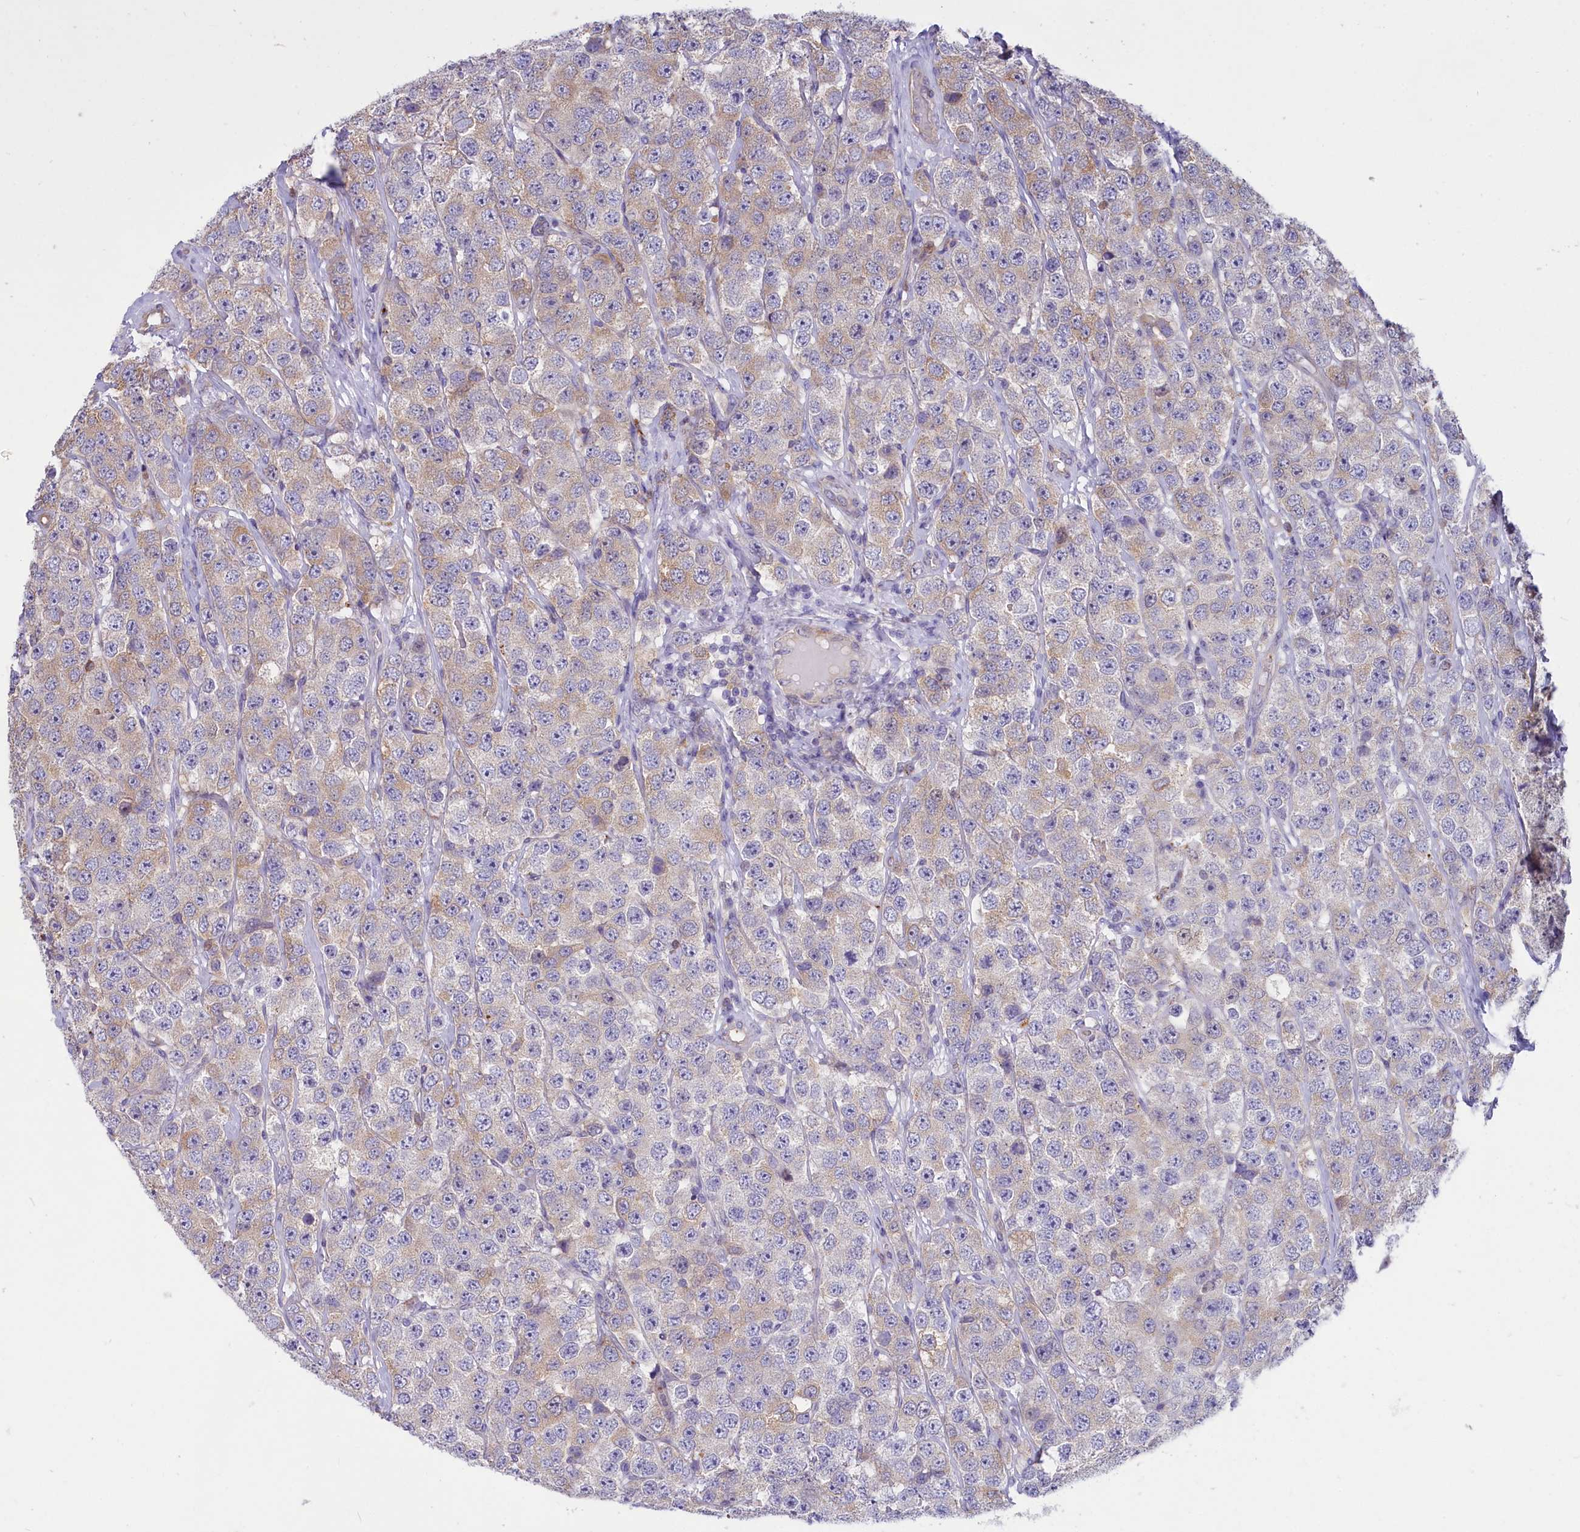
{"staining": {"intensity": "moderate", "quantity": "<25%", "location": "cytoplasmic/membranous"}, "tissue": "testis cancer", "cell_type": "Tumor cells", "image_type": "cancer", "snomed": [{"axis": "morphology", "description": "Seminoma, NOS"}, {"axis": "topography", "description": "Testis"}], "caption": "A brown stain shows moderate cytoplasmic/membranous expression of a protein in testis cancer tumor cells. (Brightfield microscopy of DAB IHC at high magnification).", "gene": "LMOD3", "patient": {"sex": "male", "age": 28}}